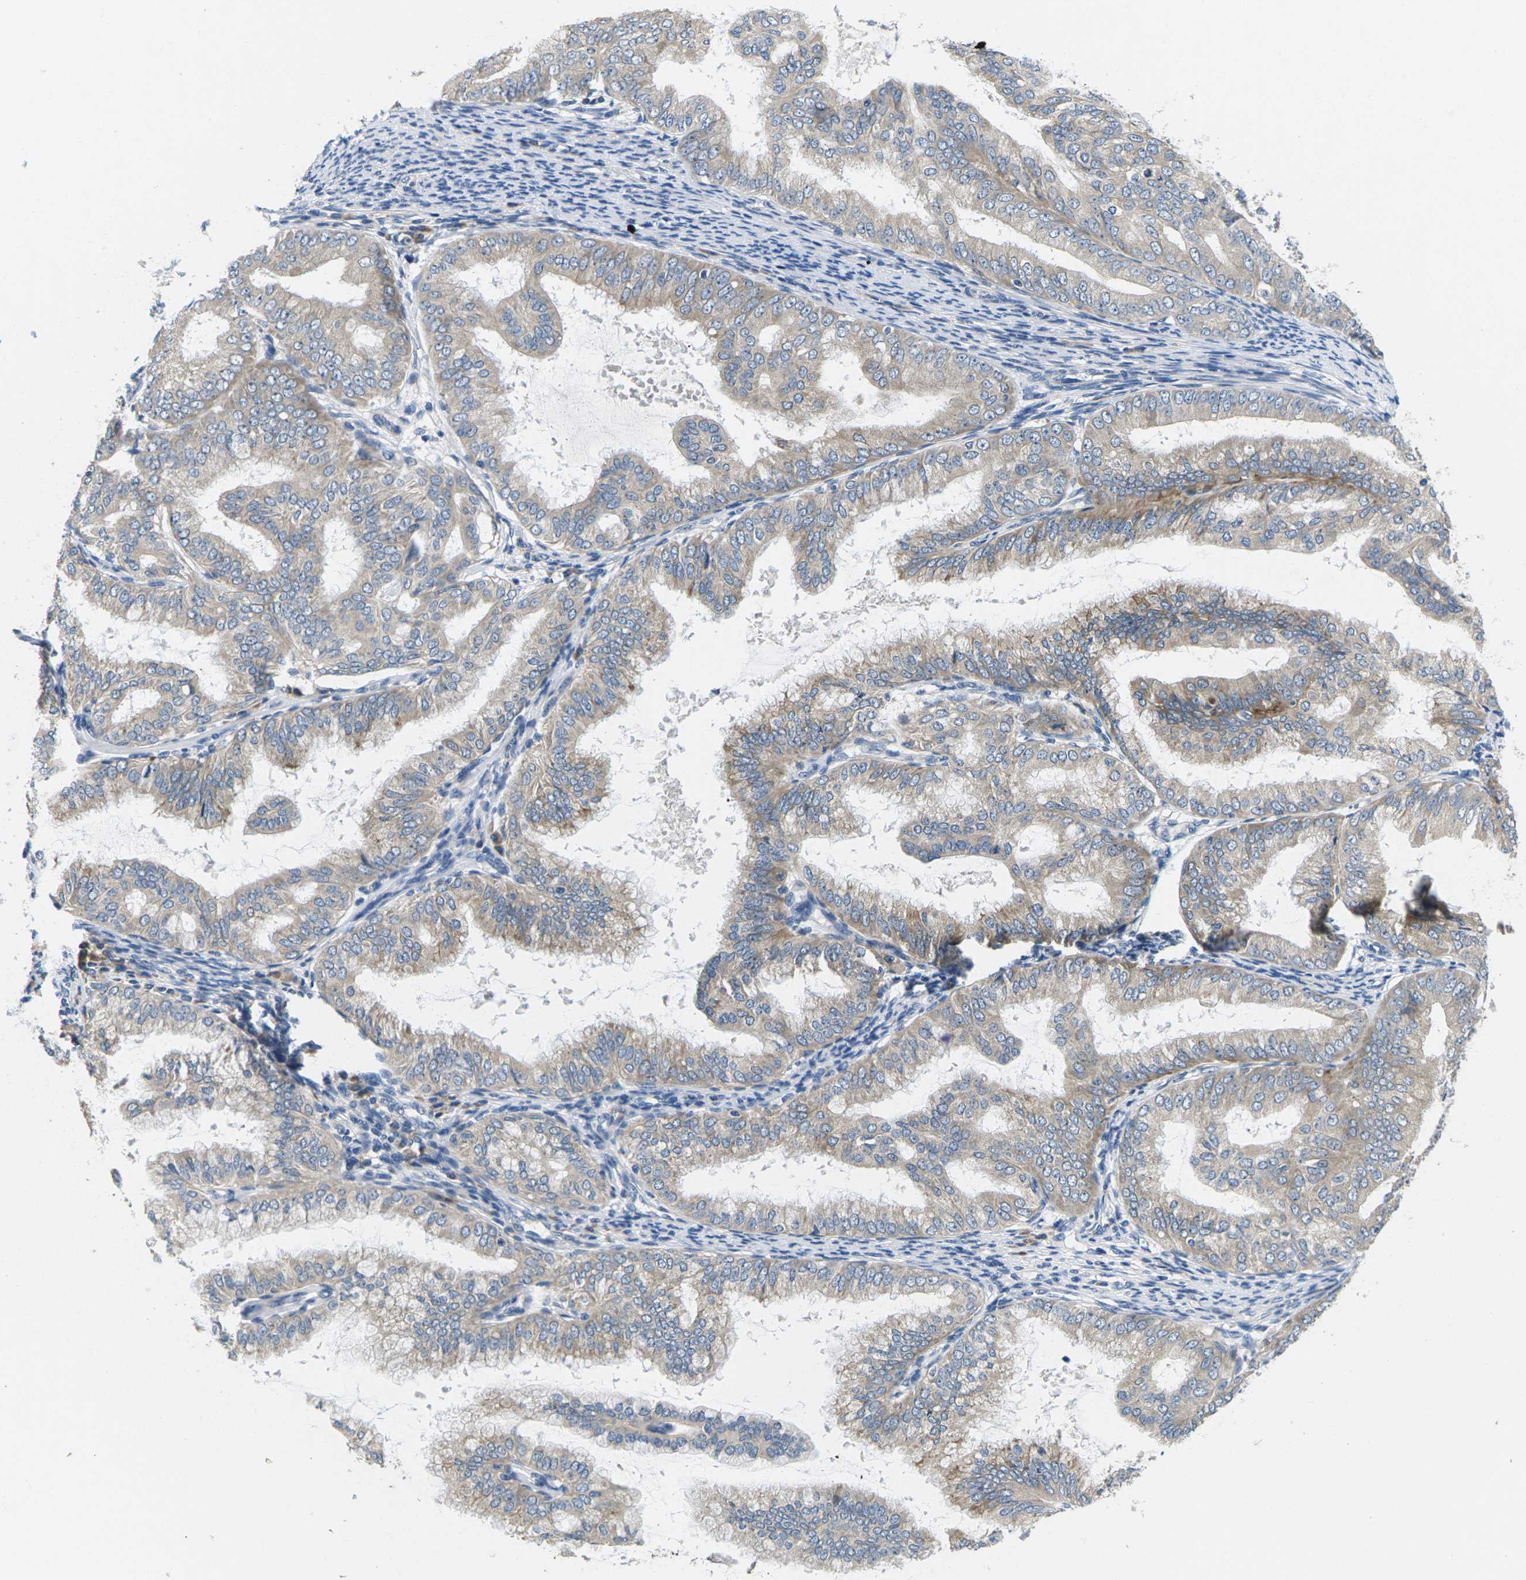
{"staining": {"intensity": "weak", "quantity": "25%-75%", "location": "cytoplasmic/membranous"}, "tissue": "endometrial cancer", "cell_type": "Tumor cells", "image_type": "cancer", "snomed": [{"axis": "morphology", "description": "Adenocarcinoma, NOS"}, {"axis": "topography", "description": "Endometrium"}], "caption": "Protein expression analysis of endometrial adenocarcinoma displays weak cytoplasmic/membranous positivity in approximately 25%-75% of tumor cells.", "gene": "ERGIC3", "patient": {"sex": "female", "age": 63}}